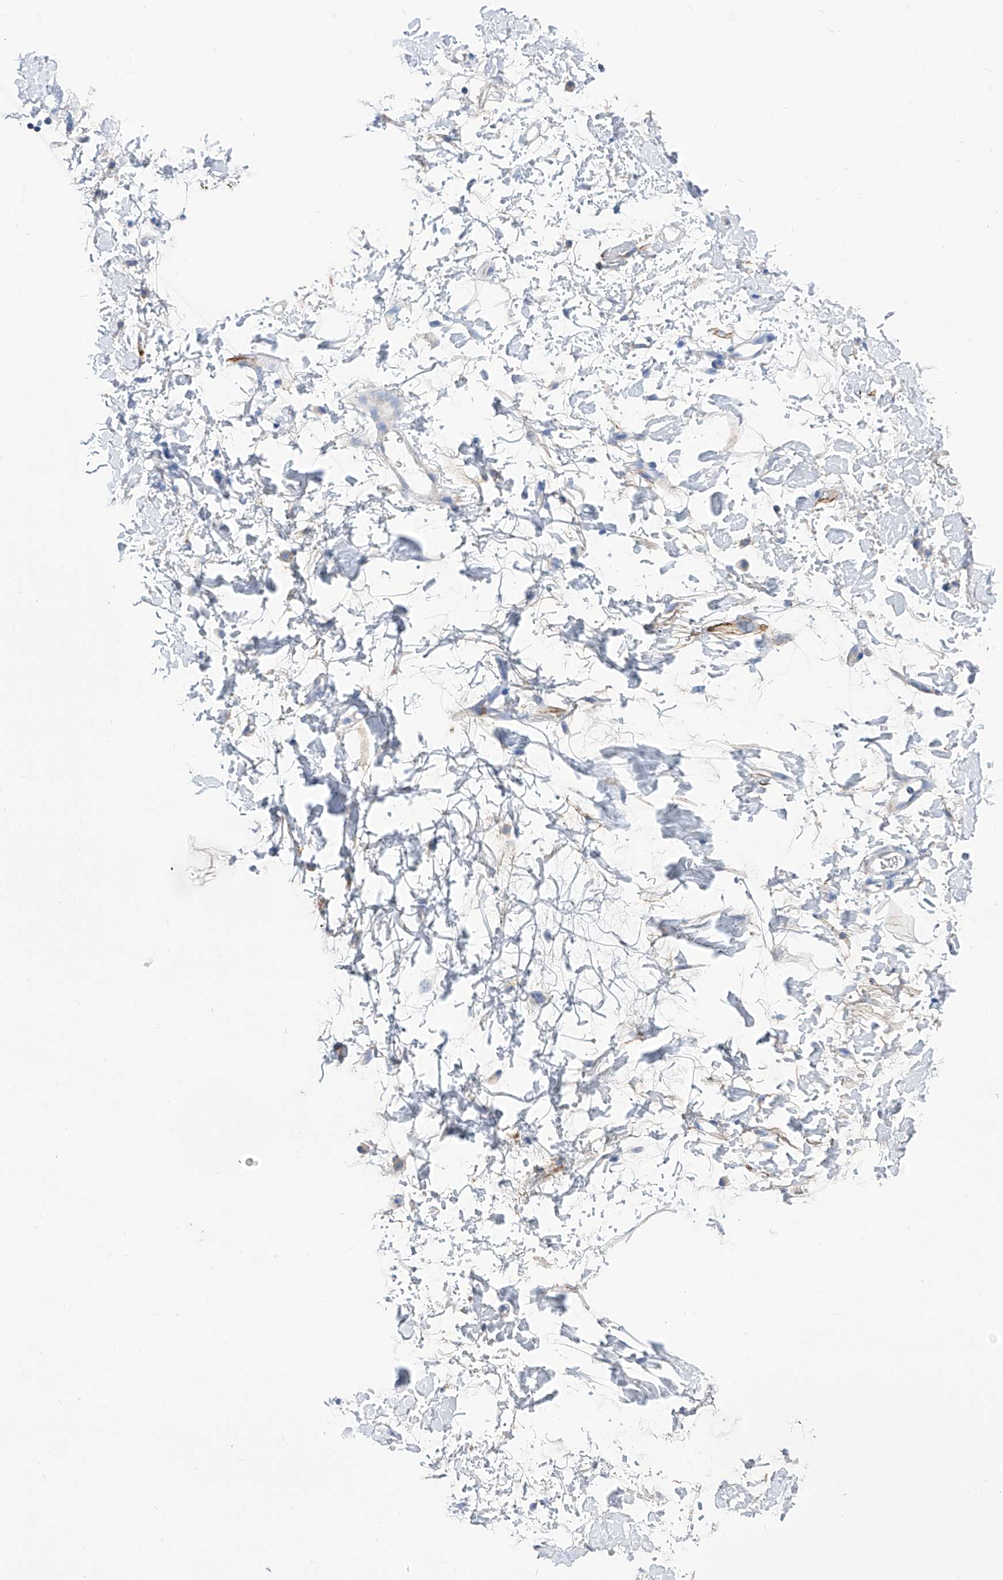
{"staining": {"intensity": "negative", "quantity": "none", "location": "none"}, "tissue": "soft tissue", "cell_type": "Chondrocytes", "image_type": "normal", "snomed": [{"axis": "morphology", "description": "Normal tissue, NOS"}, {"axis": "morphology", "description": "Adenocarcinoma, NOS"}, {"axis": "topography", "description": "Pancreas"}, {"axis": "topography", "description": "Peripheral nerve tissue"}], "caption": "Chondrocytes show no significant protein positivity in normal soft tissue. (DAB immunohistochemistry (IHC) visualized using brightfield microscopy, high magnification).", "gene": "SRBD1", "patient": {"sex": "male", "age": 59}}